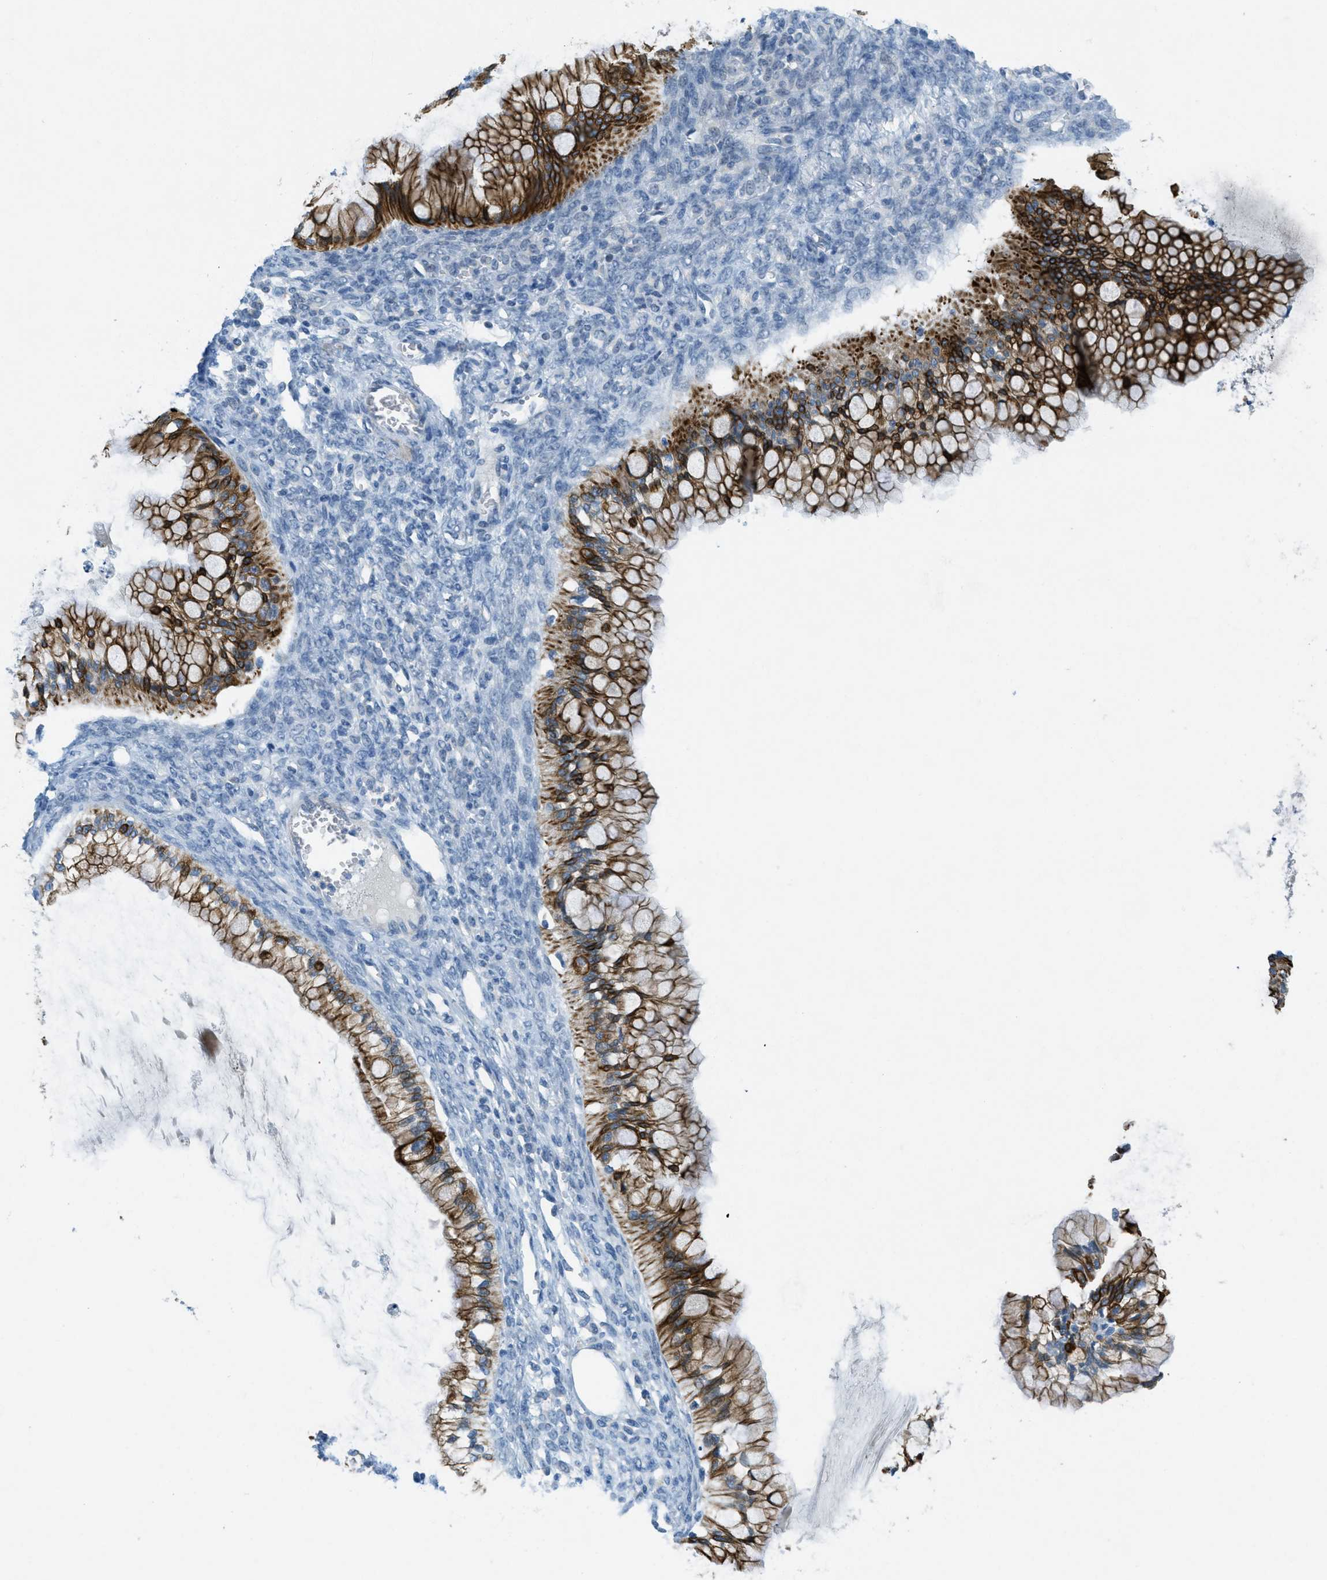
{"staining": {"intensity": "strong", "quantity": ">75%", "location": "cytoplasmic/membranous"}, "tissue": "ovarian cancer", "cell_type": "Tumor cells", "image_type": "cancer", "snomed": [{"axis": "morphology", "description": "Cystadenocarcinoma, mucinous, NOS"}, {"axis": "topography", "description": "Ovary"}], "caption": "Ovarian cancer was stained to show a protein in brown. There is high levels of strong cytoplasmic/membranous positivity in approximately >75% of tumor cells.", "gene": "KLHL8", "patient": {"sex": "female", "age": 57}}